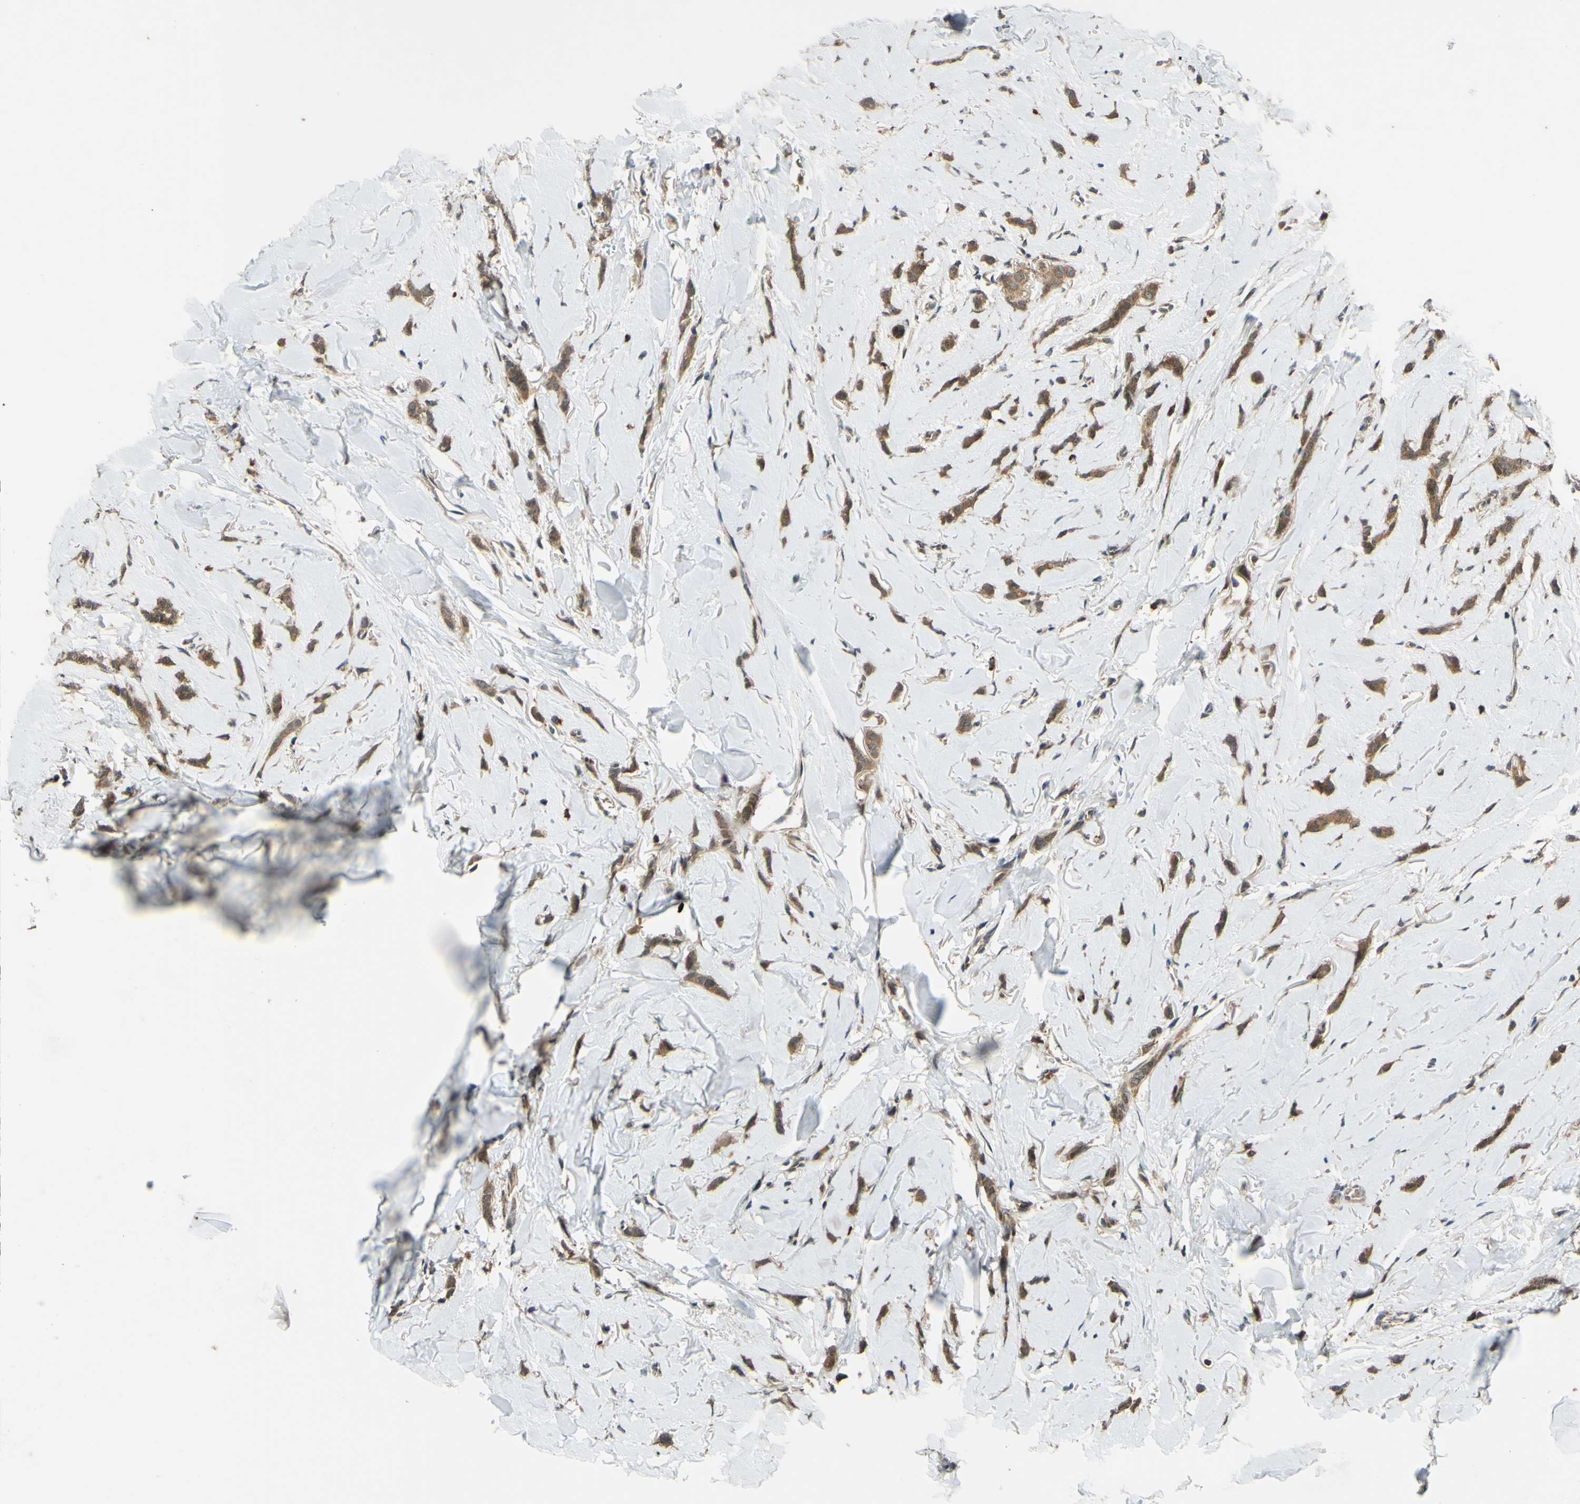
{"staining": {"intensity": "moderate", "quantity": ">75%", "location": "cytoplasmic/membranous"}, "tissue": "breast cancer", "cell_type": "Tumor cells", "image_type": "cancer", "snomed": [{"axis": "morphology", "description": "Lobular carcinoma"}, {"axis": "topography", "description": "Skin"}, {"axis": "topography", "description": "Breast"}], "caption": "Tumor cells display medium levels of moderate cytoplasmic/membranous positivity in about >75% of cells in breast lobular carcinoma.", "gene": "ABCC8", "patient": {"sex": "female", "age": 46}}